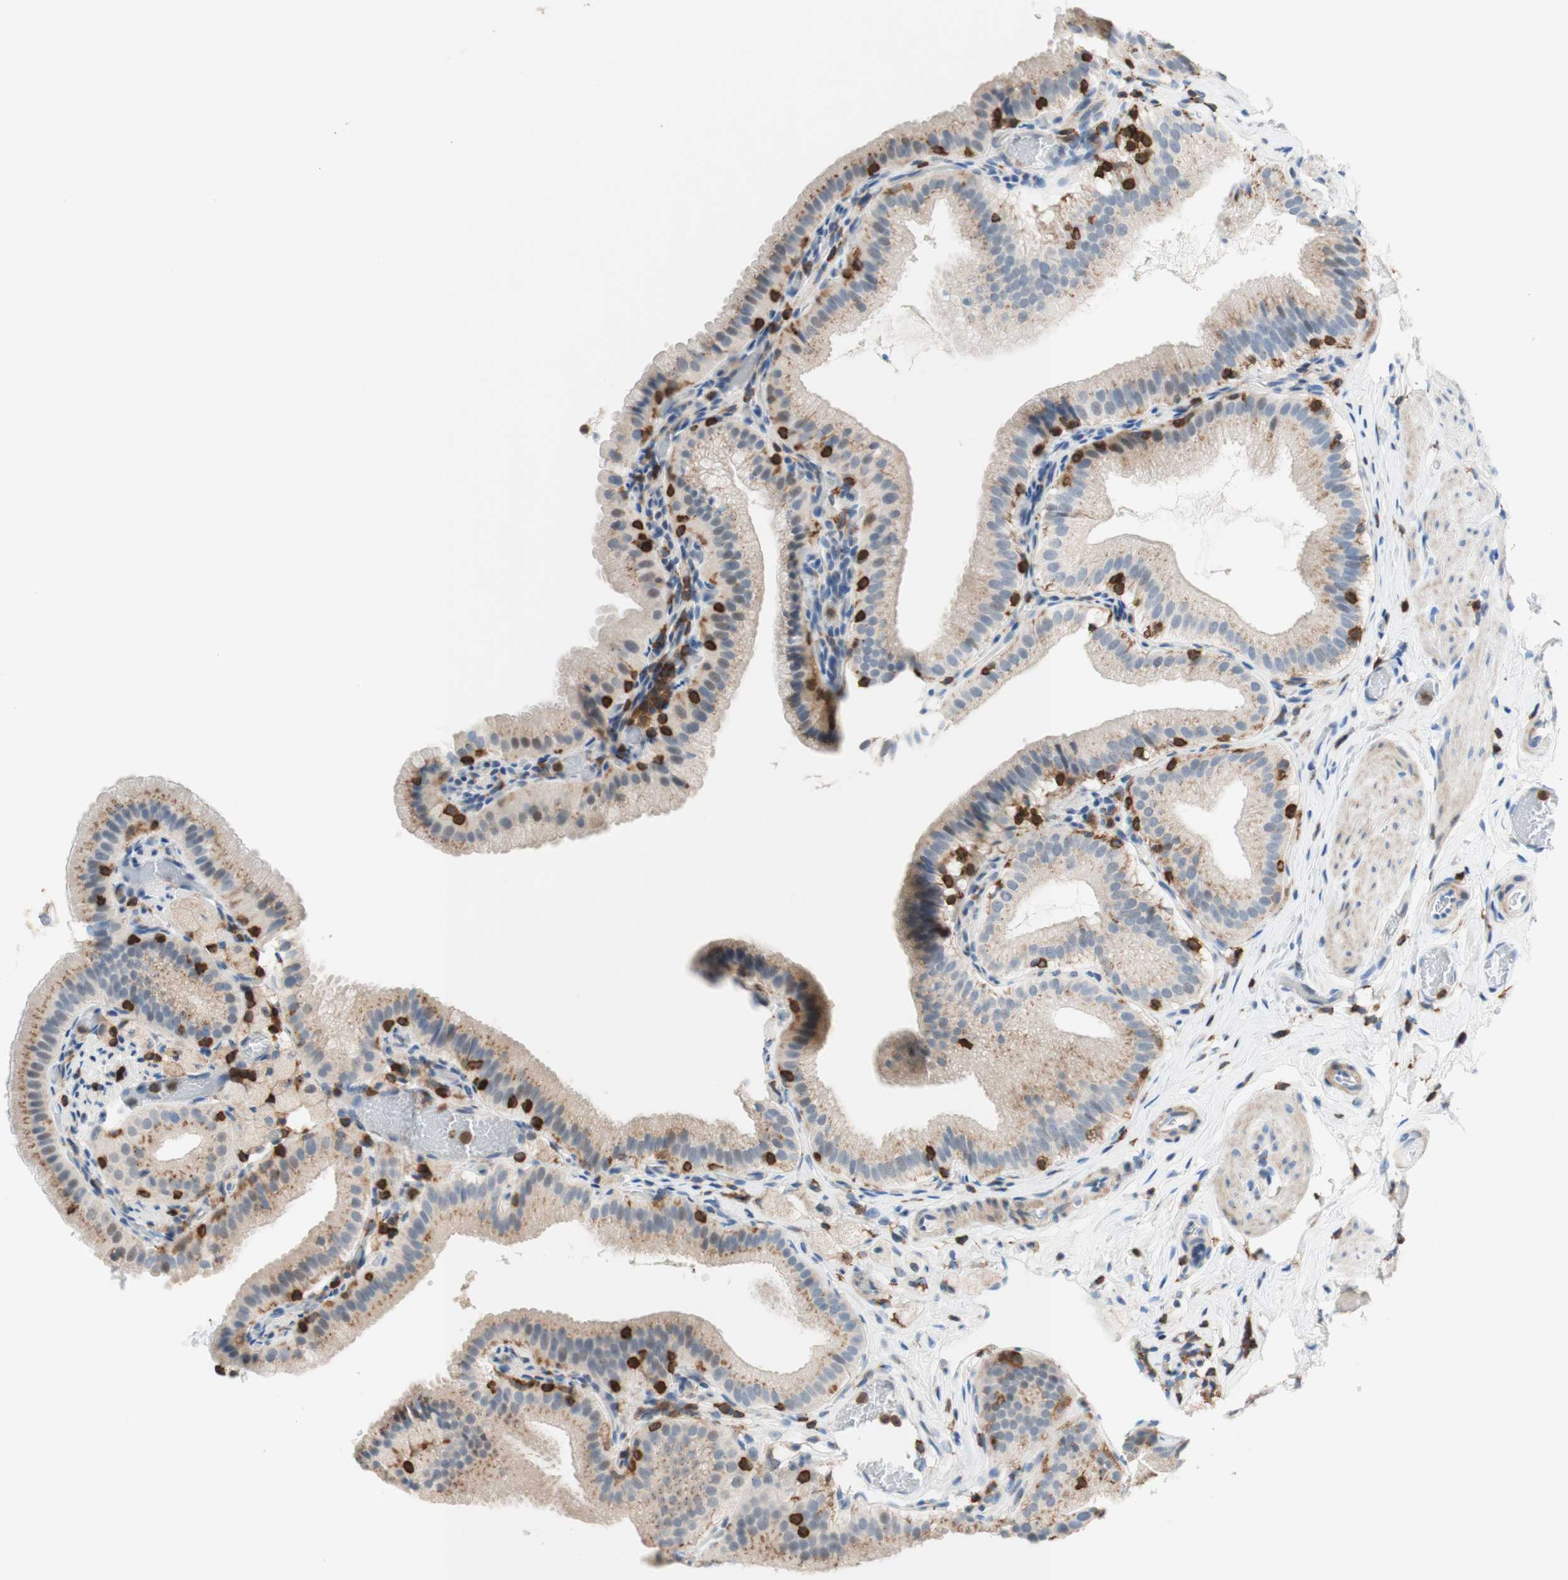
{"staining": {"intensity": "moderate", "quantity": "25%-75%", "location": "cytoplasmic/membranous"}, "tissue": "gallbladder", "cell_type": "Glandular cells", "image_type": "normal", "snomed": [{"axis": "morphology", "description": "Normal tissue, NOS"}, {"axis": "topography", "description": "Gallbladder"}], "caption": "A photomicrograph showing moderate cytoplasmic/membranous staining in approximately 25%-75% of glandular cells in unremarkable gallbladder, as visualized by brown immunohistochemical staining.", "gene": "SPINK6", "patient": {"sex": "male", "age": 54}}